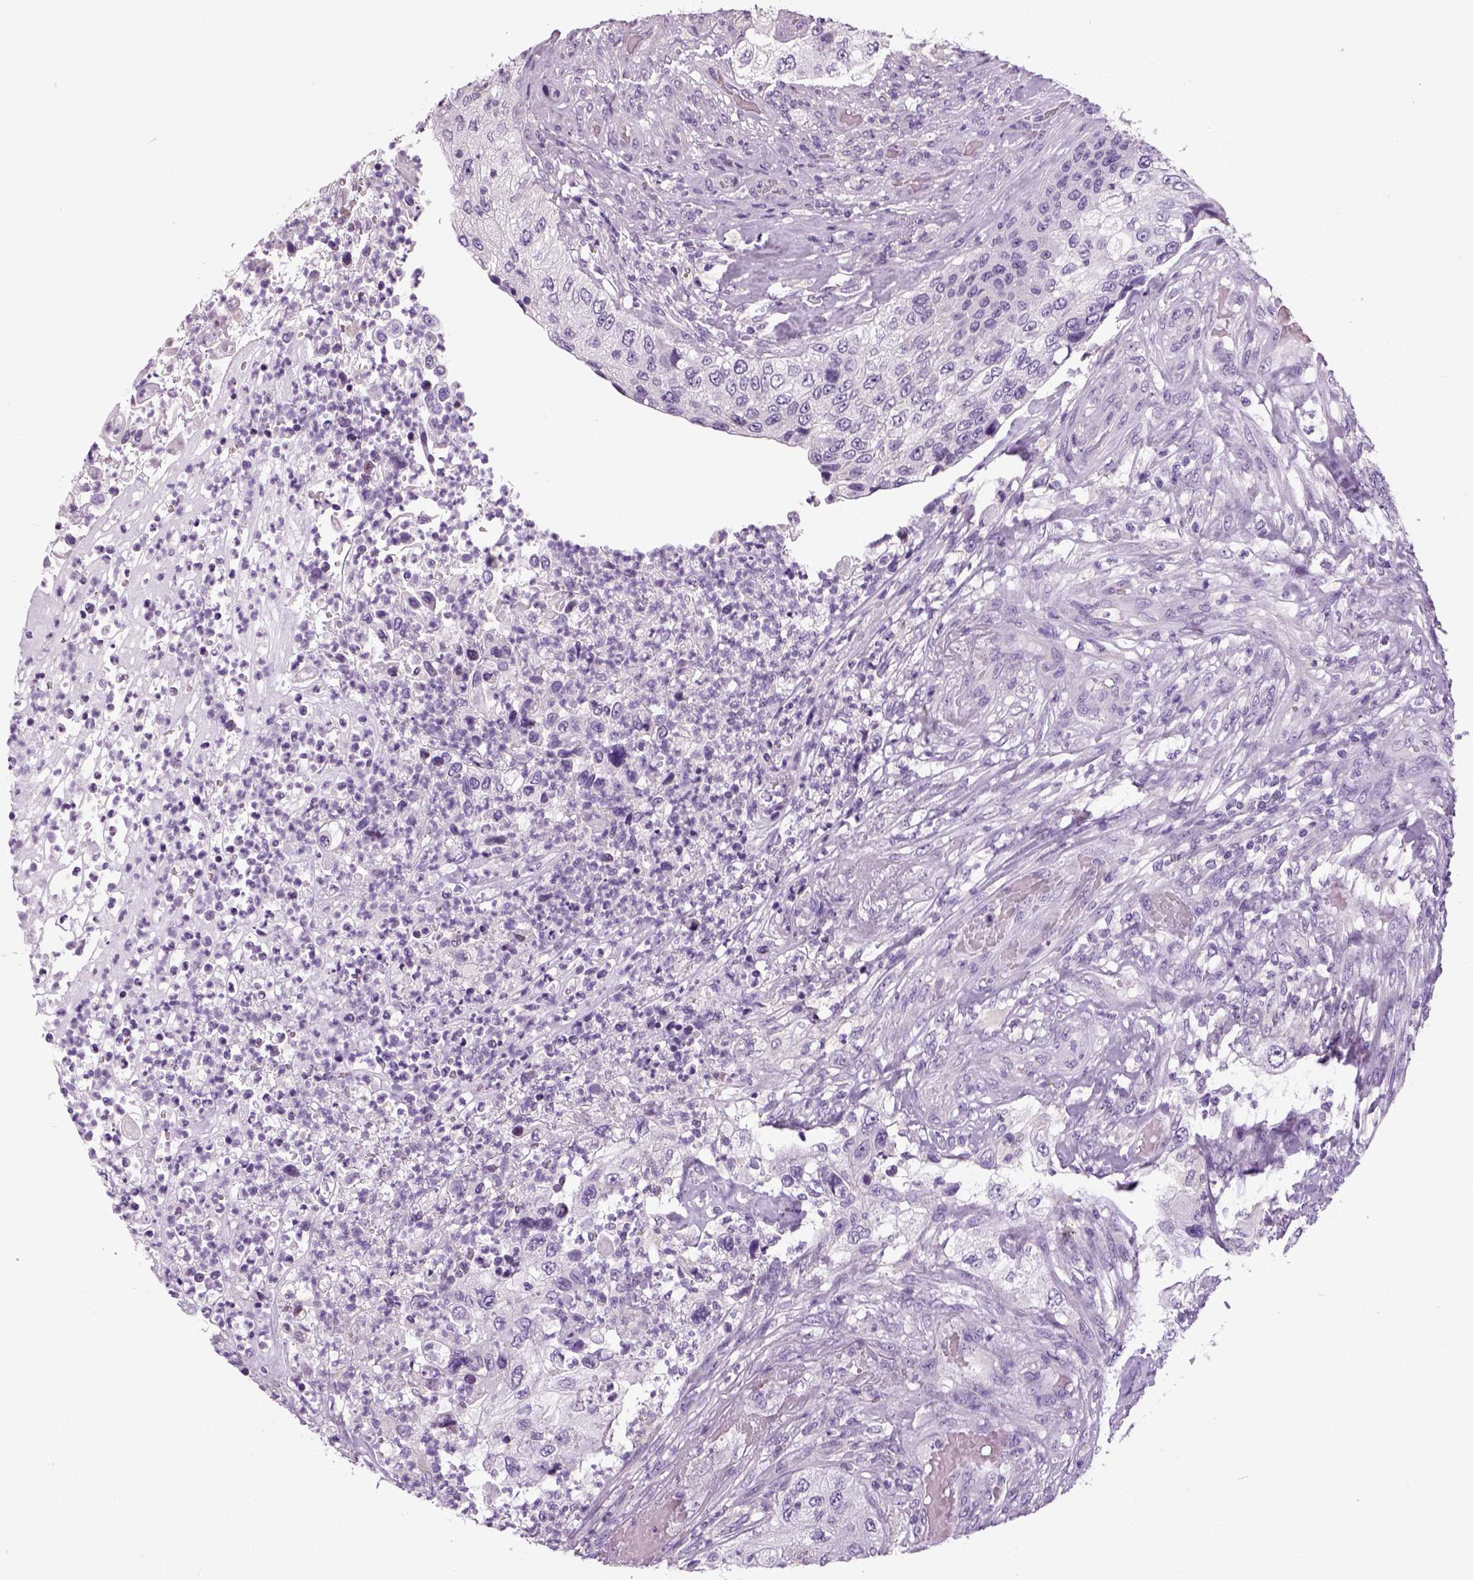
{"staining": {"intensity": "negative", "quantity": "none", "location": "none"}, "tissue": "urothelial cancer", "cell_type": "Tumor cells", "image_type": "cancer", "snomed": [{"axis": "morphology", "description": "Urothelial carcinoma, High grade"}, {"axis": "topography", "description": "Urinary bladder"}], "caption": "Human high-grade urothelial carcinoma stained for a protein using immunohistochemistry (IHC) exhibits no positivity in tumor cells.", "gene": "NECAB2", "patient": {"sex": "female", "age": 60}}